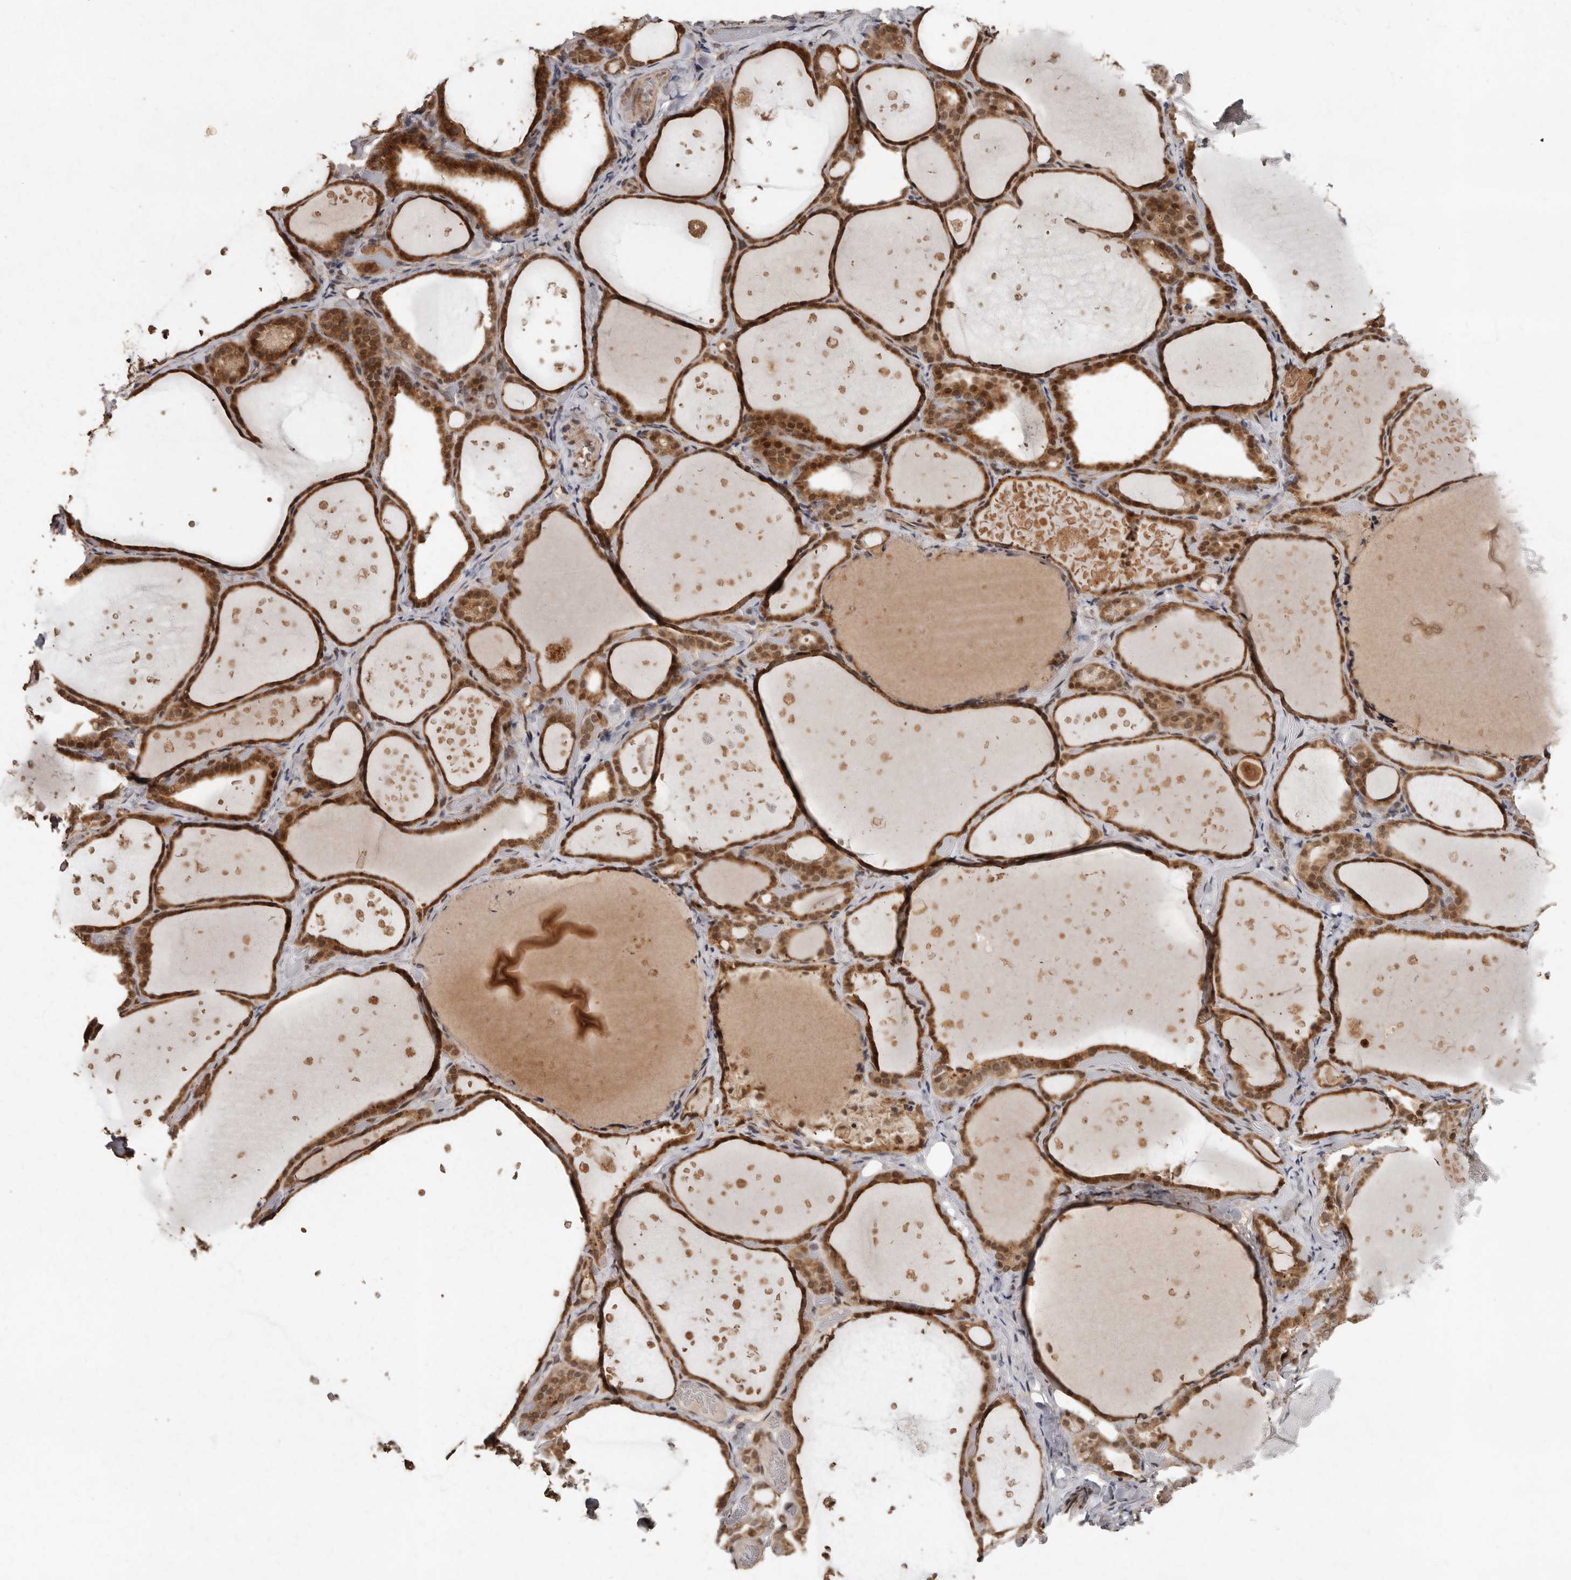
{"staining": {"intensity": "moderate", "quantity": ">75%", "location": "cytoplasmic/membranous,nuclear"}, "tissue": "thyroid gland", "cell_type": "Glandular cells", "image_type": "normal", "snomed": [{"axis": "morphology", "description": "Normal tissue, NOS"}, {"axis": "topography", "description": "Thyroid gland"}], "caption": "Thyroid gland stained with IHC reveals moderate cytoplasmic/membranous,nuclear positivity in approximately >75% of glandular cells.", "gene": "LRGUK", "patient": {"sex": "female", "age": 44}}